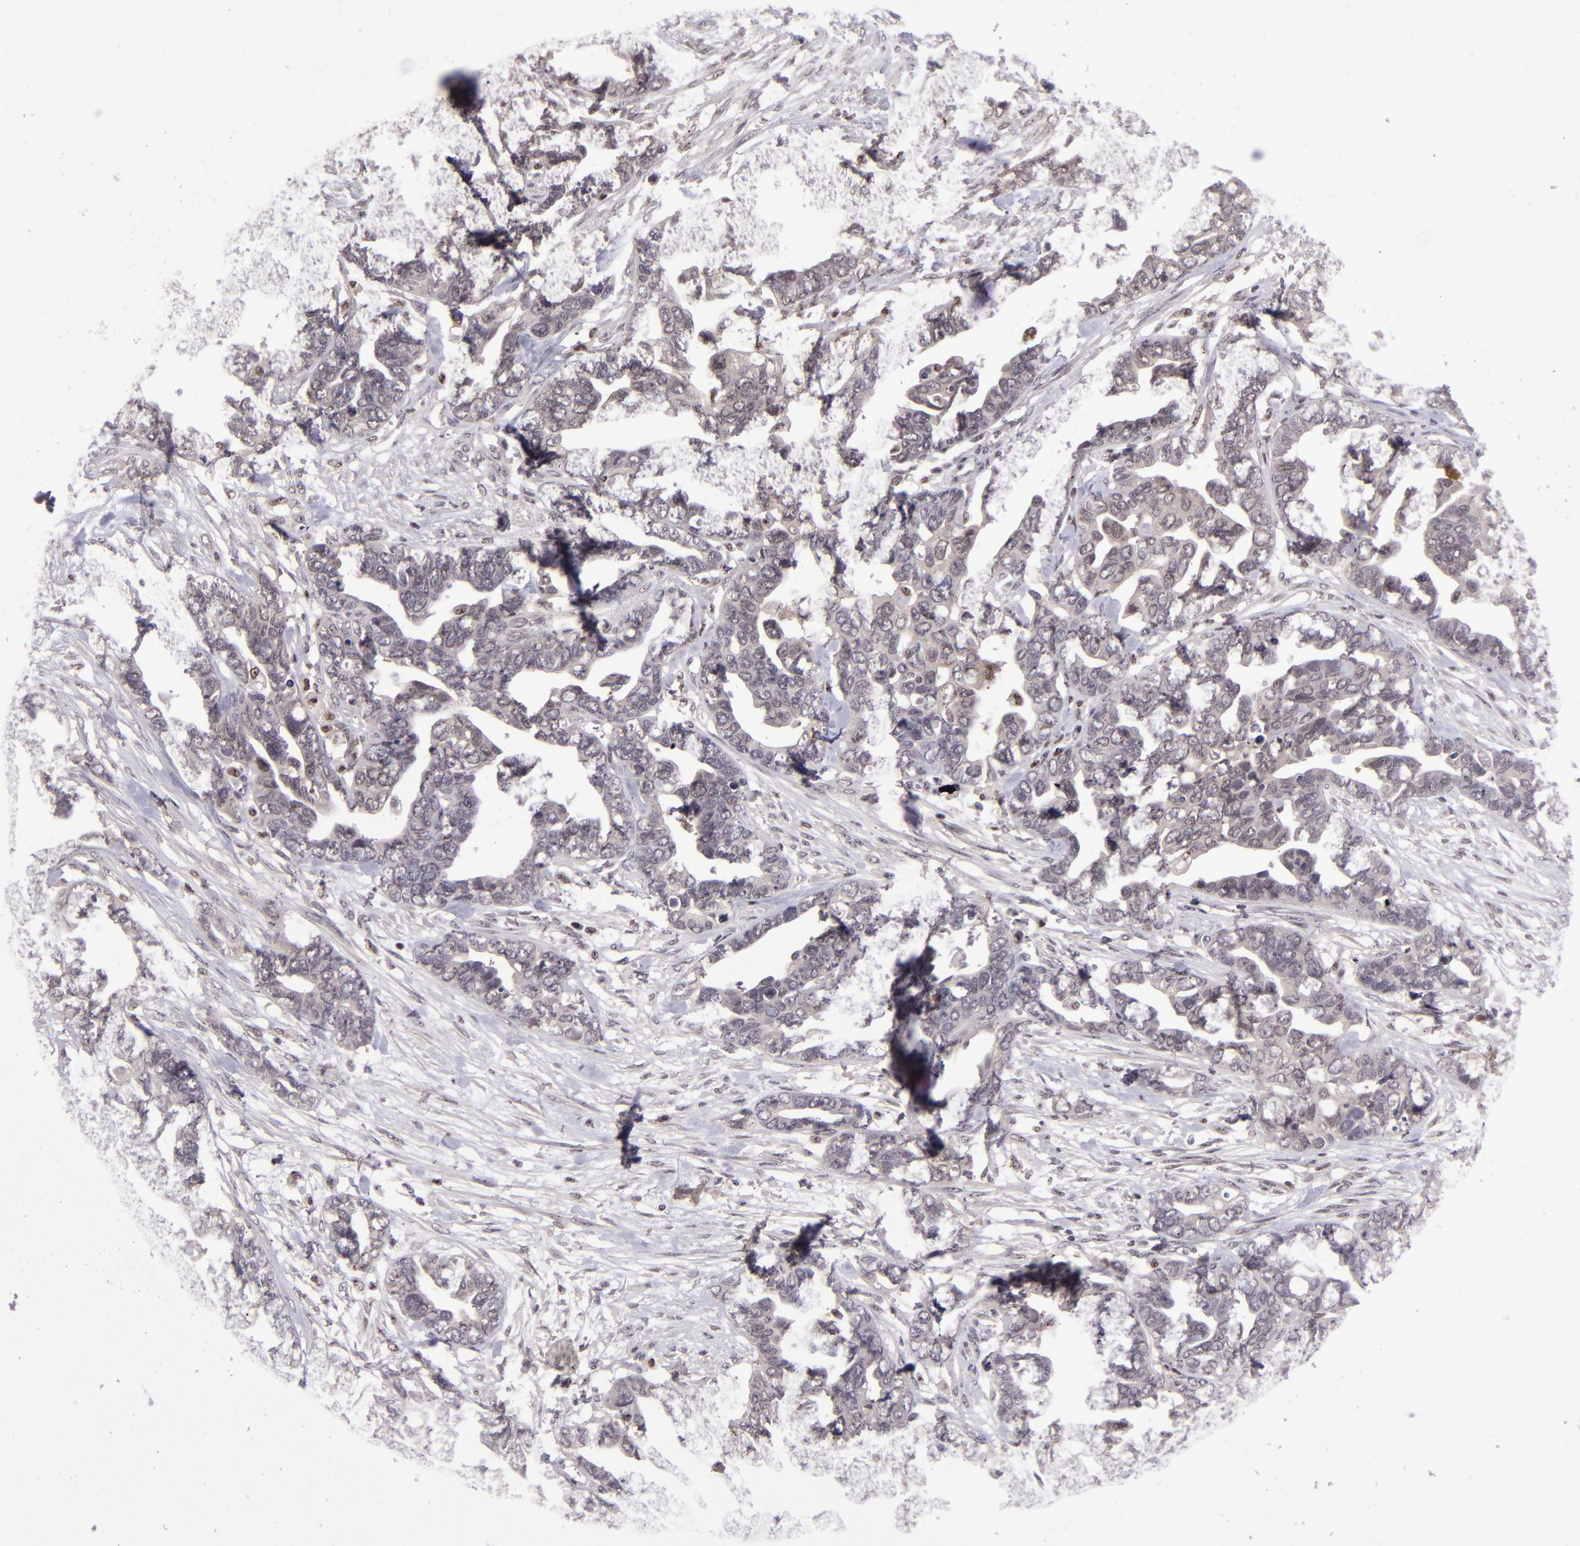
{"staining": {"intensity": "negative", "quantity": "none", "location": "none"}, "tissue": "ovarian cancer", "cell_type": "Tumor cells", "image_type": "cancer", "snomed": [{"axis": "morphology", "description": "Cystadenocarcinoma, serous, NOS"}, {"axis": "topography", "description": "Ovary"}], "caption": "Micrograph shows no protein expression in tumor cells of ovarian cancer tissue.", "gene": "PCNX4", "patient": {"sex": "female", "age": 54}}